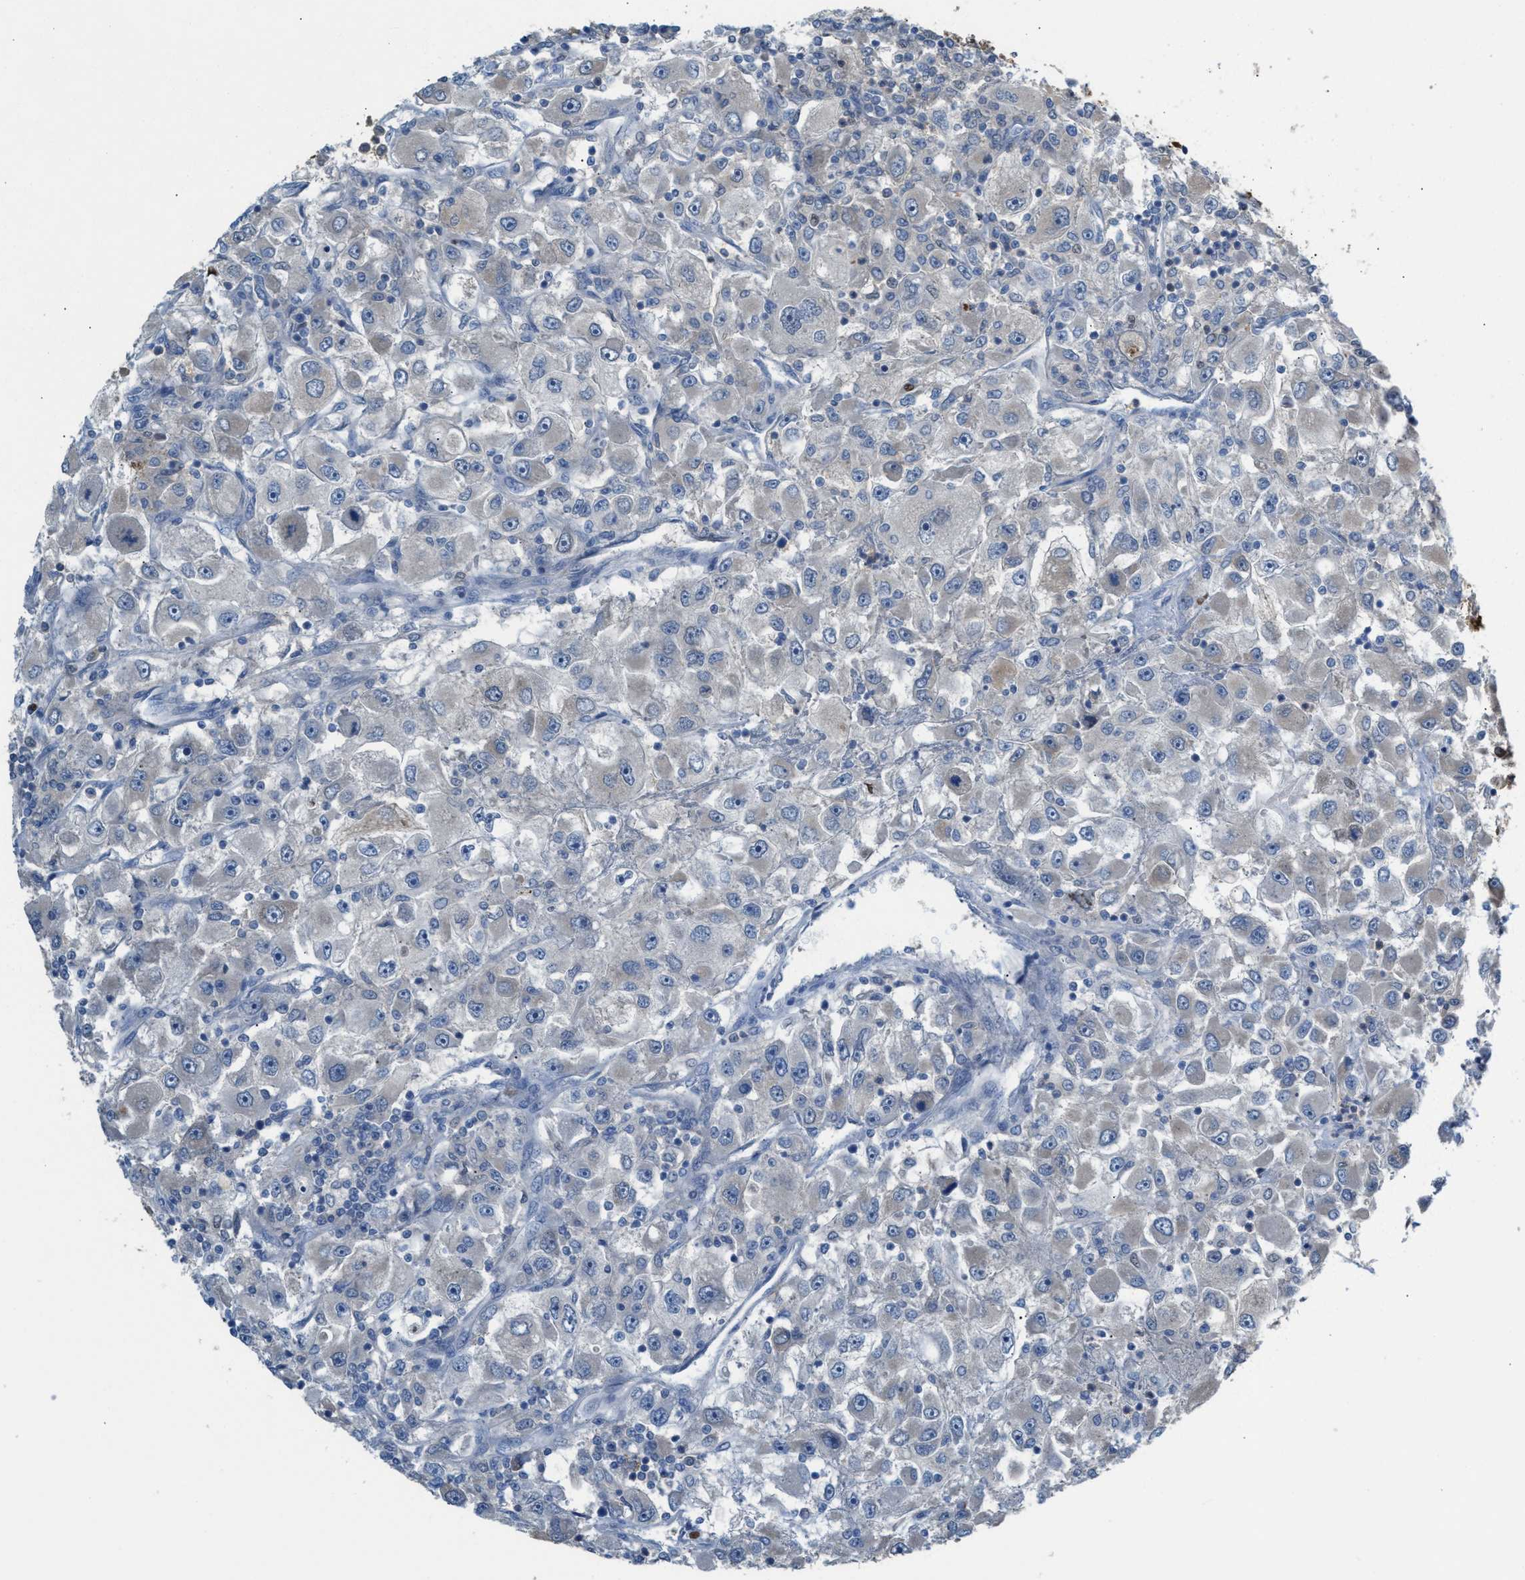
{"staining": {"intensity": "moderate", "quantity": "<25%", "location": "cytoplasmic/membranous"}, "tissue": "renal cancer", "cell_type": "Tumor cells", "image_type": "cancer", "snomed": [{"axis": "morphology", "description": "Adenocarcinoma, NOS"}, {"axis": "topography", "description": "Kidney"}], "caption": "Renal adenocarcinoma tissue shows moderate cytoplasmic/membranous staining in approximately <25% of tumor cells, visualized by immunohistochemistry. The staining was performed using DAB, with brown indicating positive protein expression. Nuclei are stained blue with hematoxylin.", "gene": "PPM1D", "patient": {"sex": "female", "age": 52}}